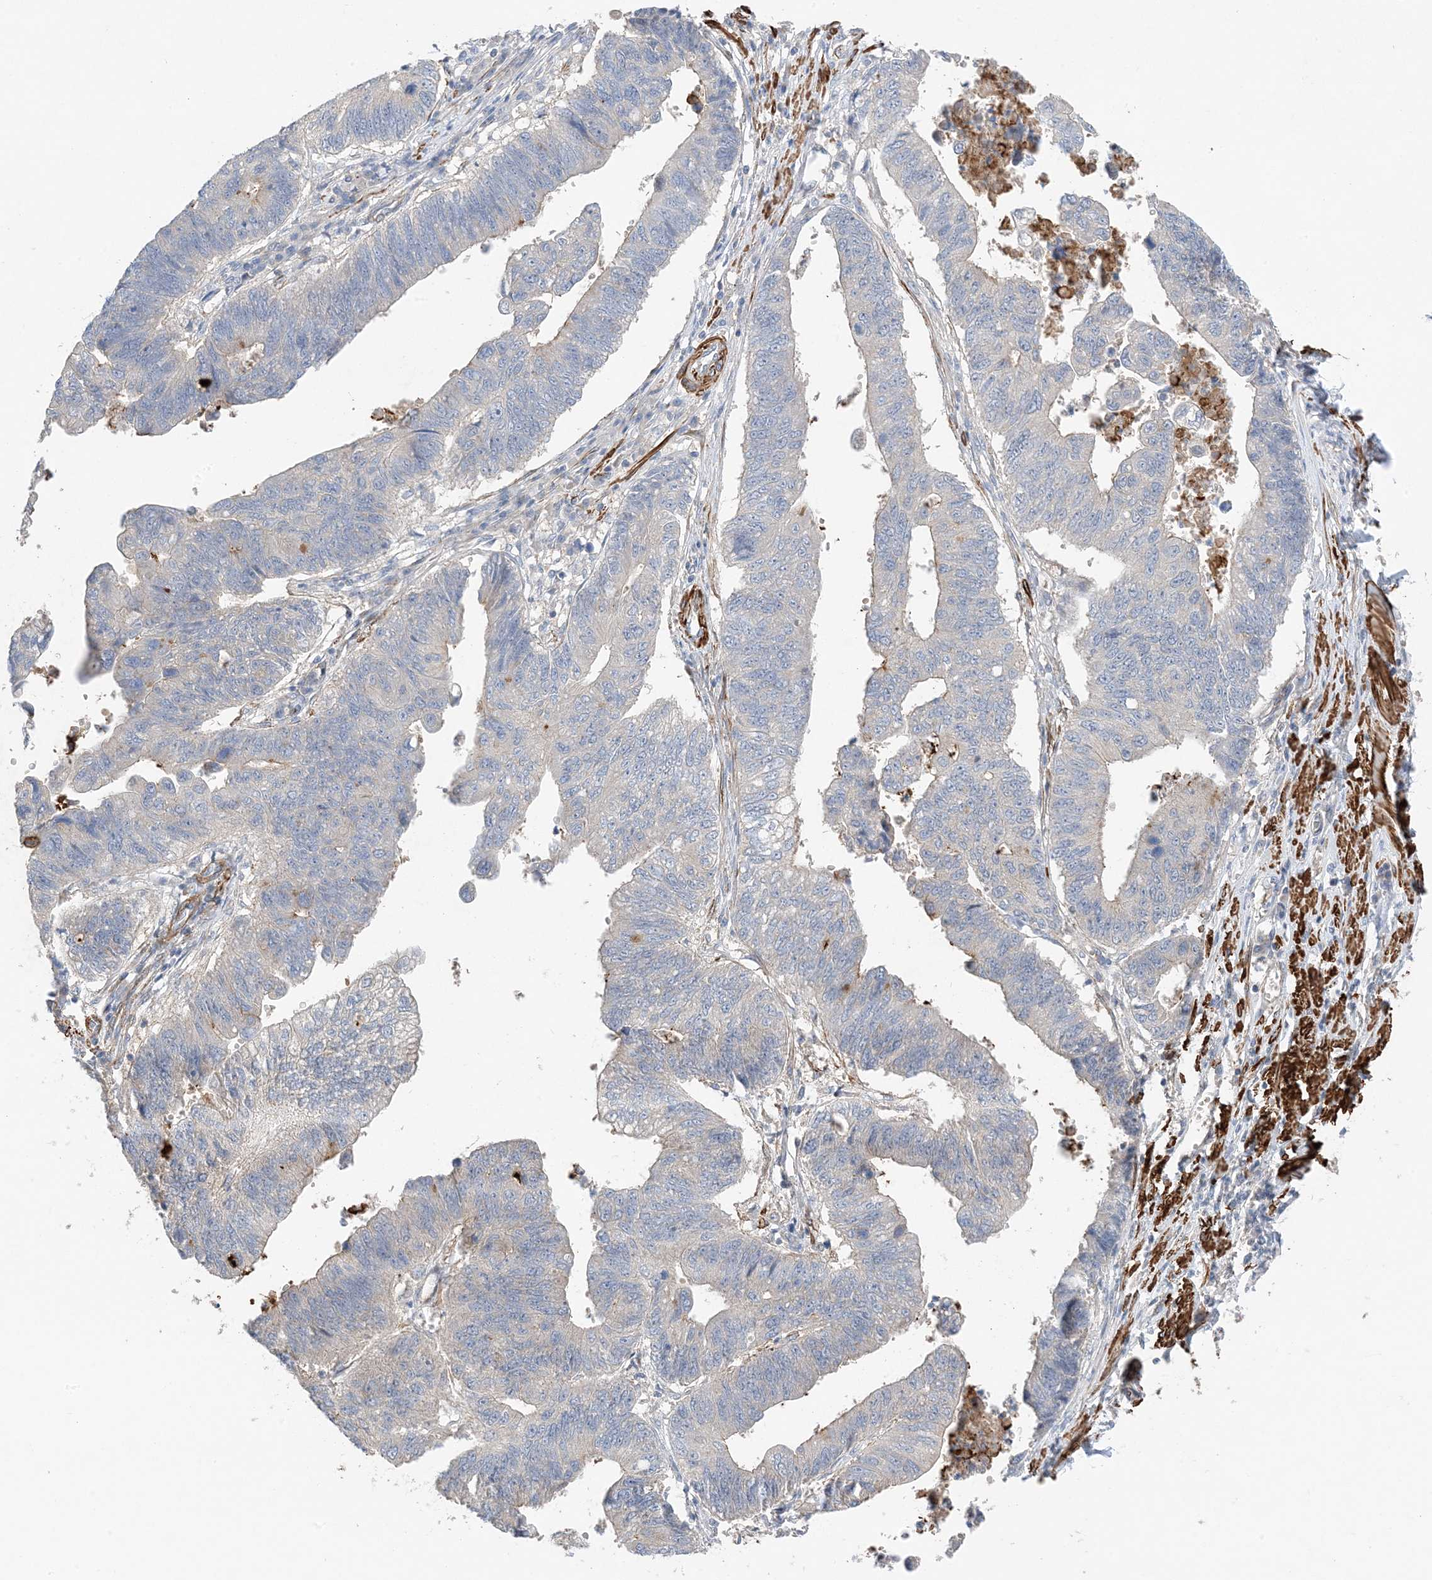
{"staining": {"intensity": "weak", "quantity": "<25%", "location": "cytoplasmic/membranous"}, "tissue": "stomach cancer", "cell_type": "Tumor cells", "image_type": "cancer", "snomed": [{"axis": "morphology", "description": "Adenocarcinoma, NOS"}, {"axis": "topography", "description": "Stomach"}], "caption": "There is no significant staining in tumor cells of adenocarcinoma (stomach). (DAB IHC, high magnification).", "gene": "KIFBP", "patient": {"sex": "male", "age": 59}}